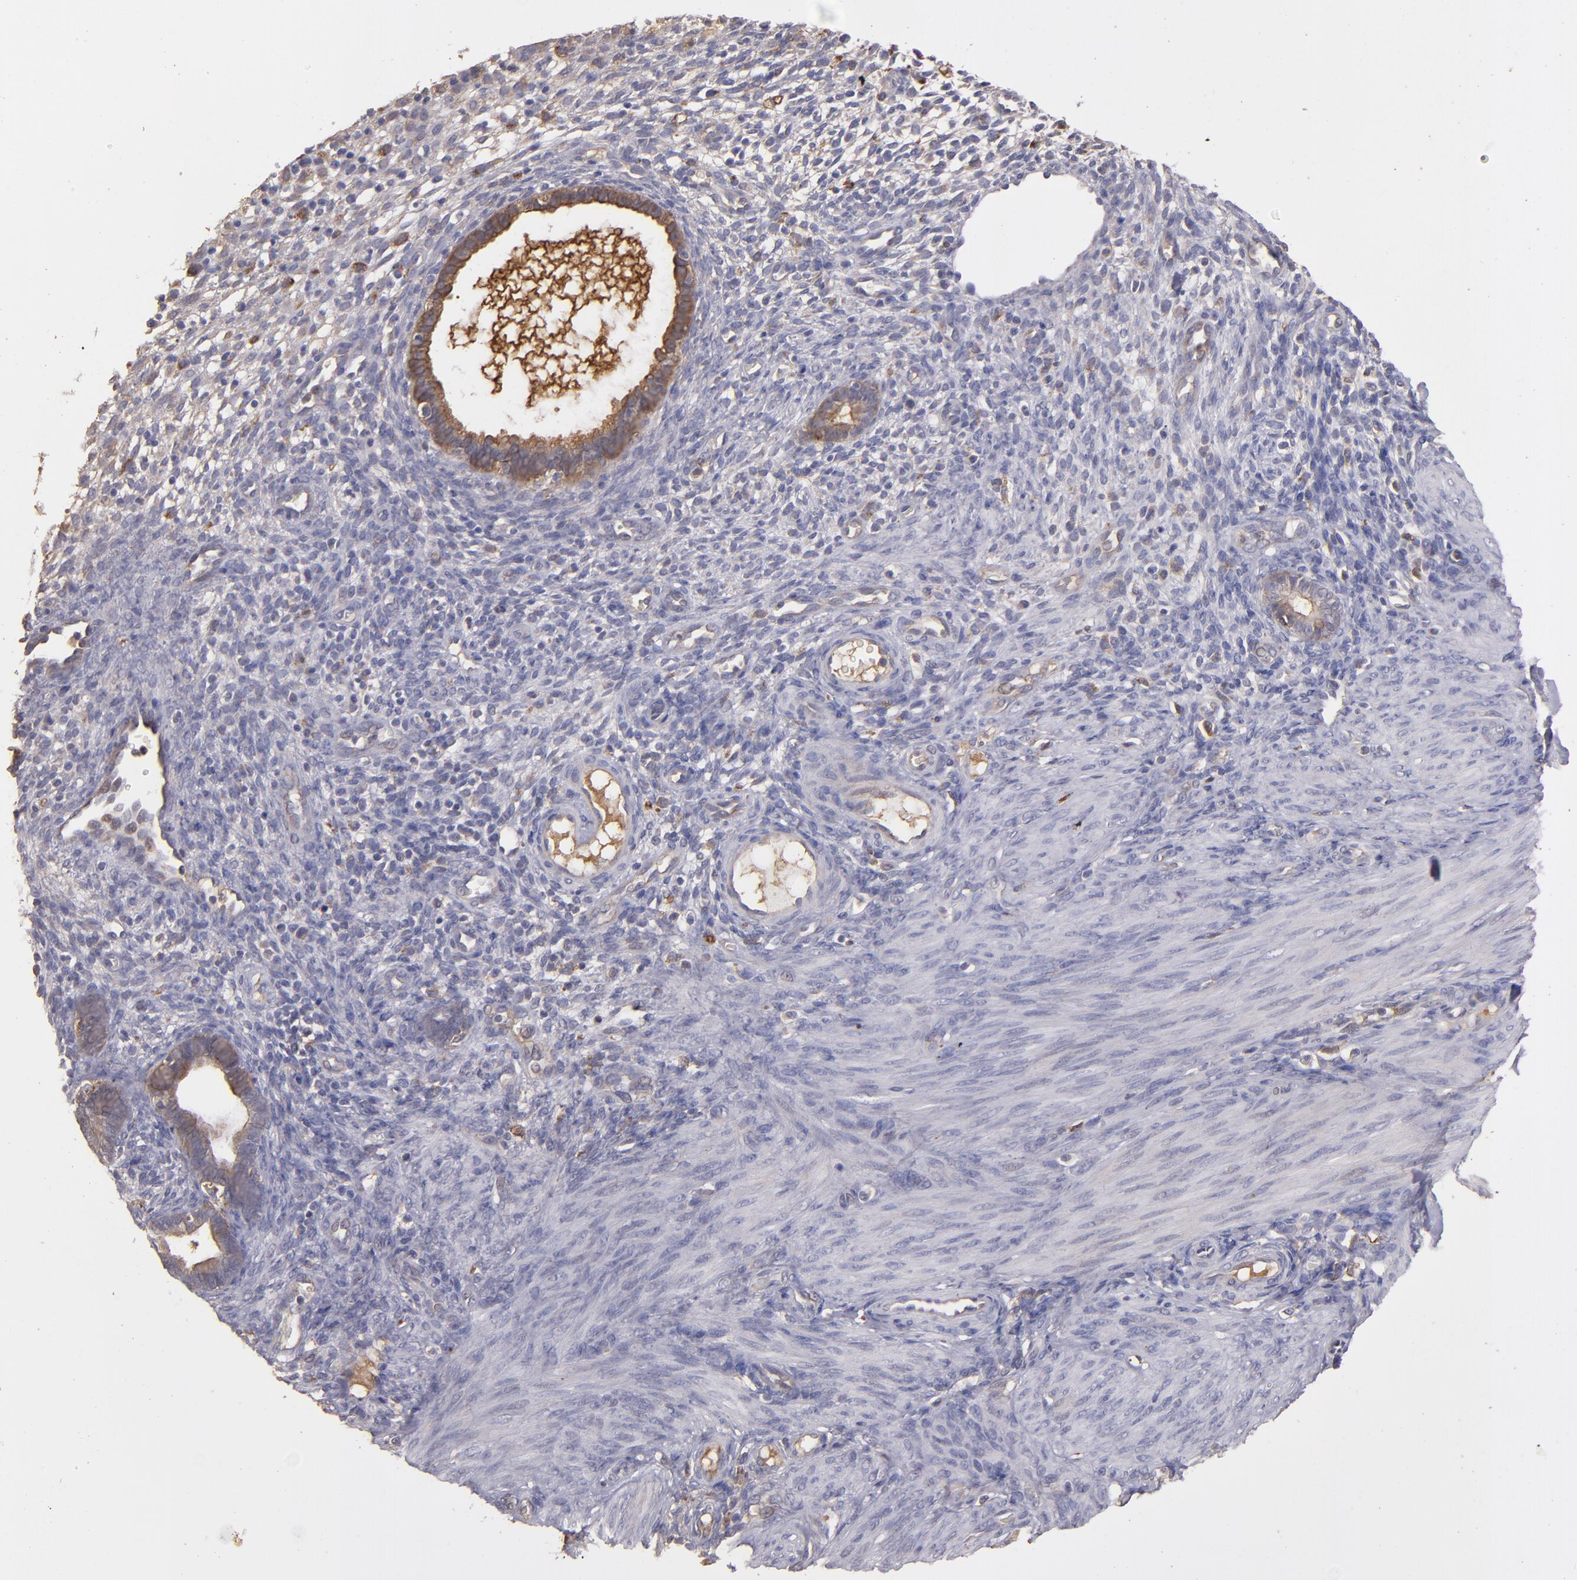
{"staining": {"intensity": "weak", "quantity": "<25%", "location": "cytoplasmic/membranous"}, "tissue": "endometrium", "cell_type": "Cells in endometrial stroma", "image_type": "normal", "snomed": [{"axis": "morphology", "description": "Normal tissue, NOS"}, {"axis": "topography", "description": "Endometrium"}], "caption": "Immunohistochemical staining of normal human endometrium shows no significant expression in cells in endometrial stroma. (Brightfield microscopy of DAB (3,3'-diaminobenzidine) immunohistochemistry (IHC) at high magnification).", "gene": "SRRD", "patient": {"sex": "female", "age": 72}}